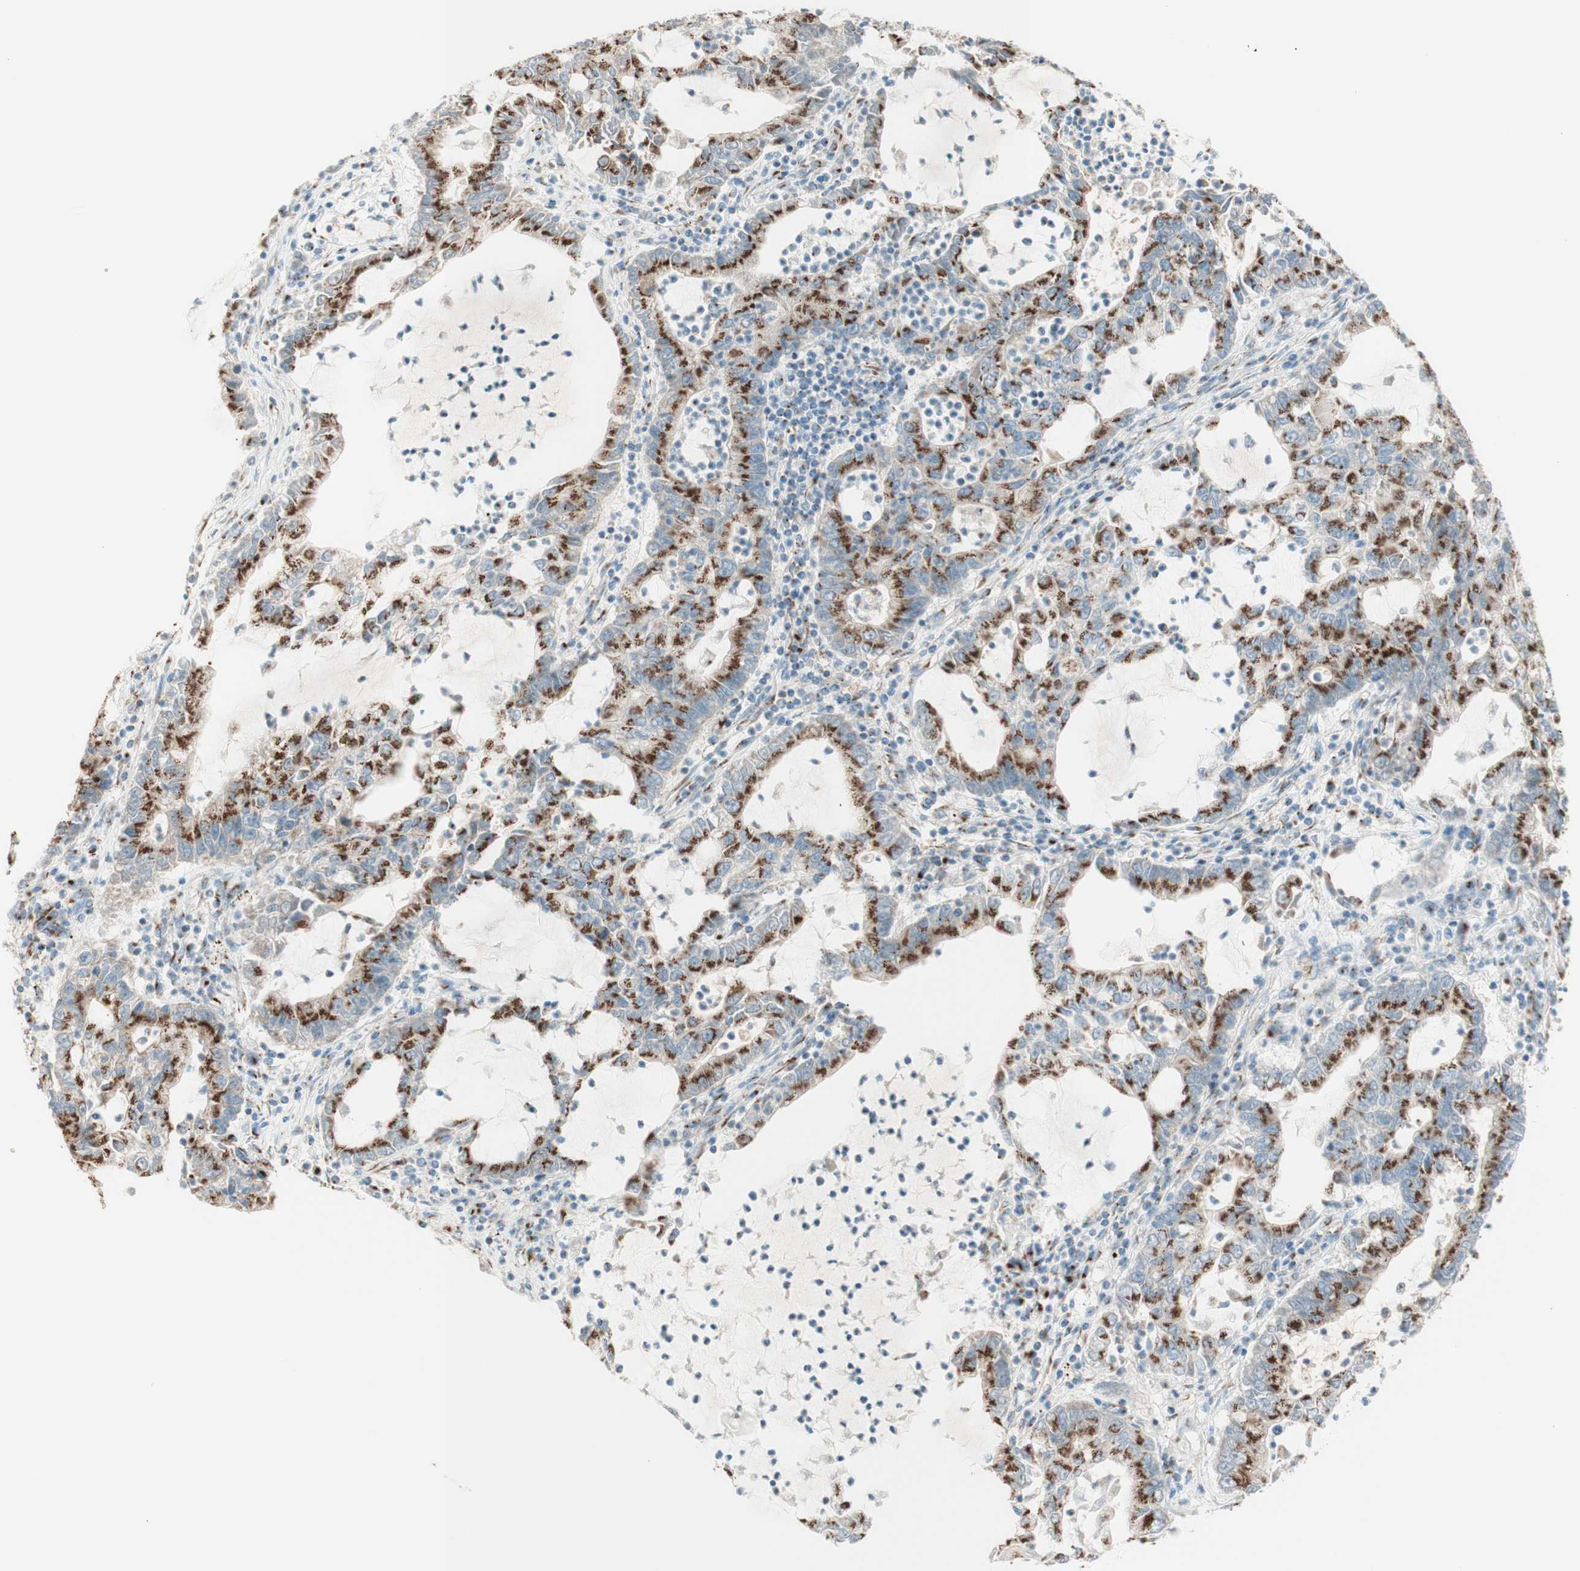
{"staining": {"intensity": "strong", "quantity": ">75%", "location": "cytoplasmic/membranous"}, "tissue": "lung cancer", "cell_type": "Tumor cells", "image_type": "cancer", "snomed": [{"axis": "morphology", "description": "Adenocarcinoma, NOS"}, {"axis": "topography", "description": "Lung"}], "caption": "An image showing strong cytoplasmic/membranous positivity in about >75% of tumor cells in lung adenocarcinoma, as visualized by brown immunohistochemical staining.", "gene": "GOLGB1", "patient": {"sex": "female", "age": 51}}